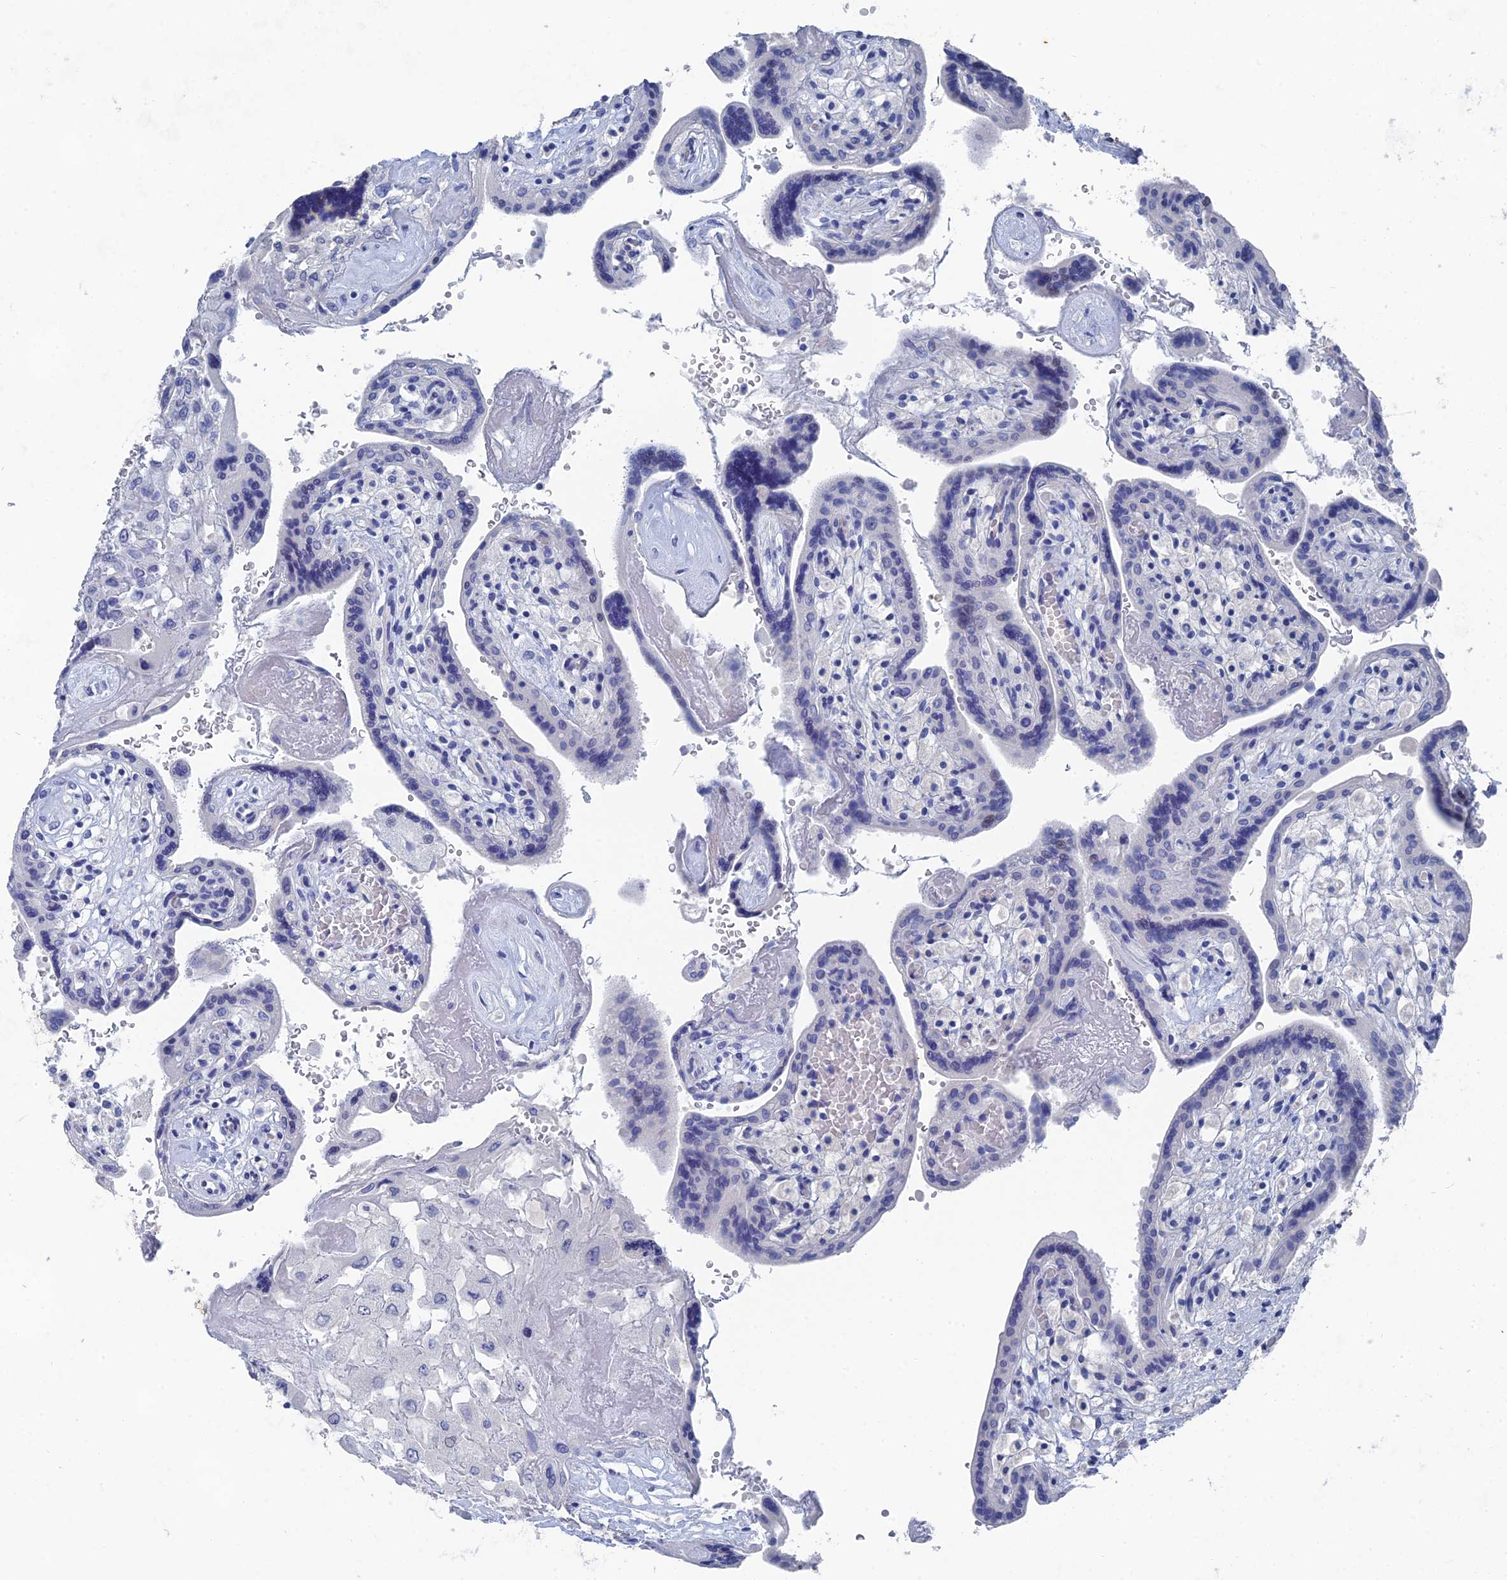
{"staining": {"intensity": "negative", "quantity": "none", "location": "none"}, "tissue": "placenta", "cell_type": "Decidual cells", "image_type": "normal", "snomed": [{"axis": "morphology", "description": "Normal tissue, NOS"}, {"axis": "topography", "description": "Placenta"}], "caption": "Immunohistochemistry histopathology image of normal placenta: placenta stained with DAB reveals no significant protein expression in decidual cells.", "gene": "GFAP", "patient": {"sex": "female", "age": 37}}